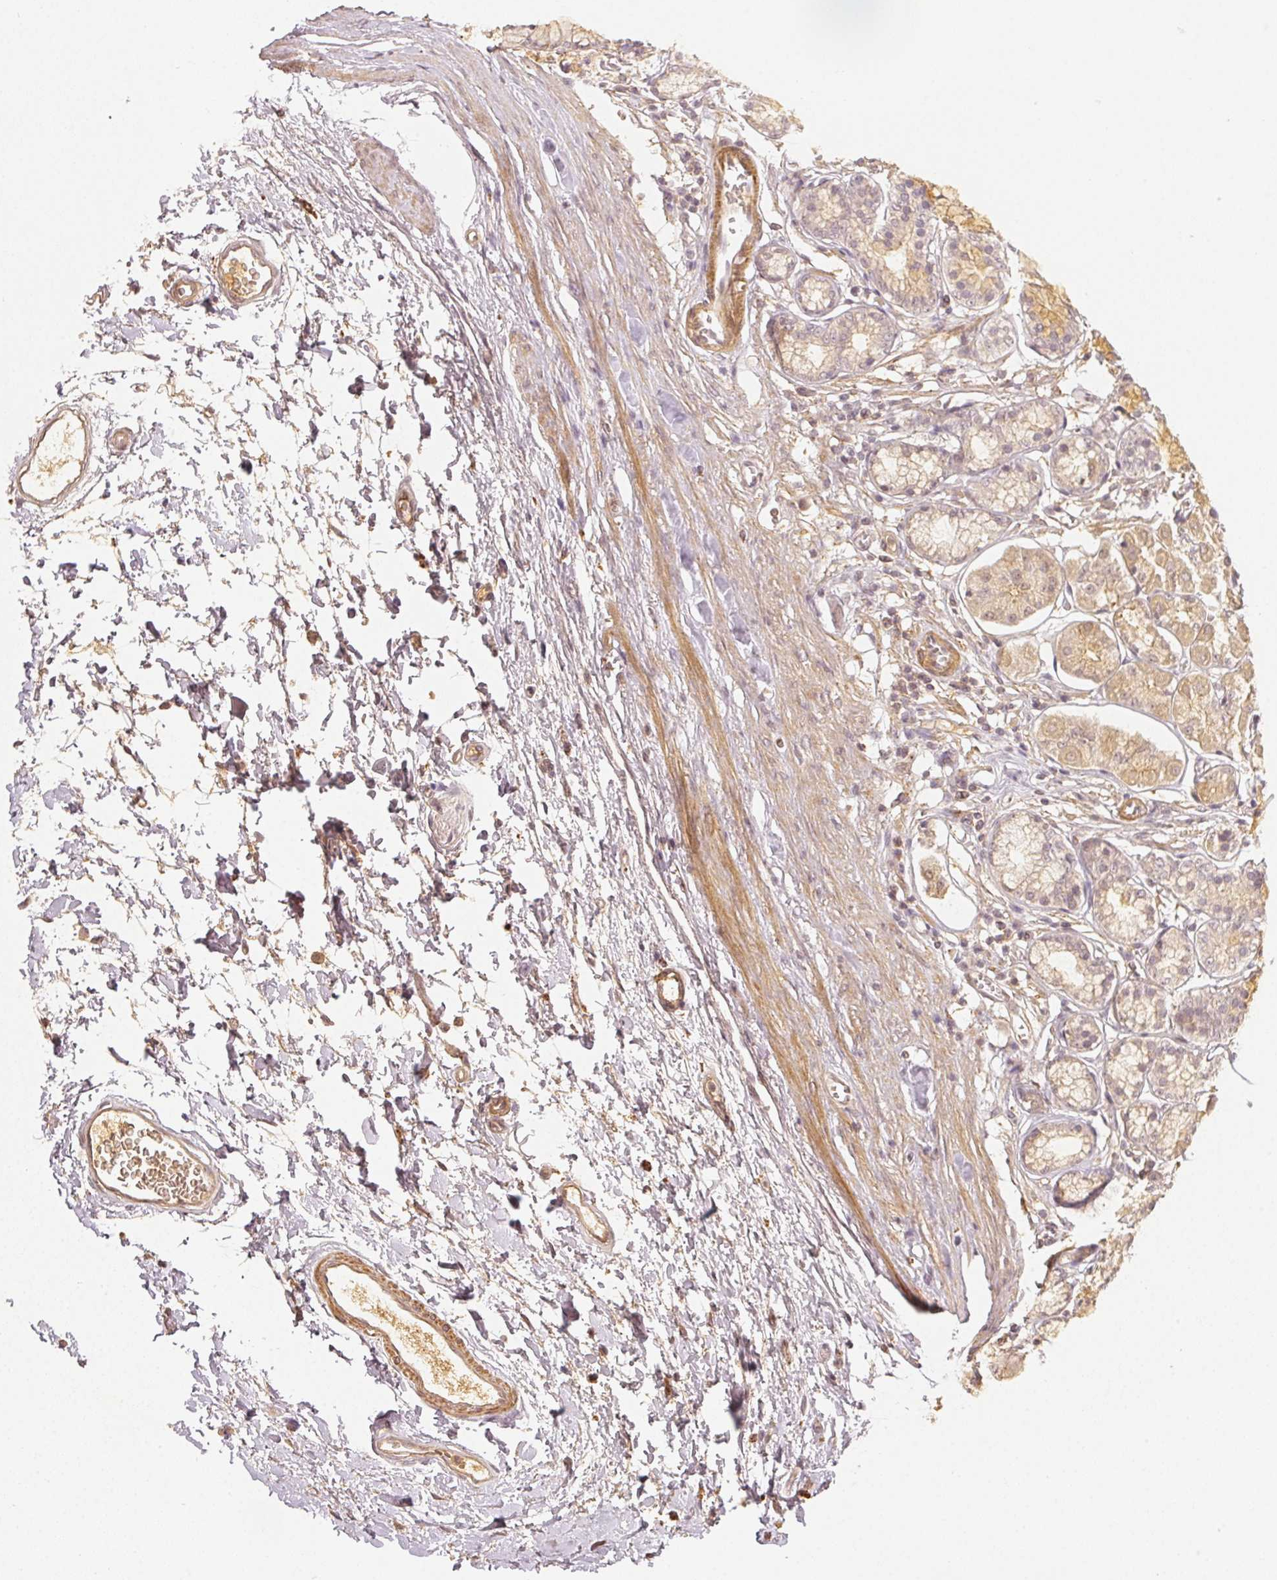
{"staining": {"intensity": "weak", "quantity": "25%-75%", "location": "cytoplasmic/membranous"}, "tissue": "stomach", "cell_type": "Glandular cells", "image_type": "normal", "snomed": [{"axis": "morphology", "description": "Normal tissue, NOS"}, {"axis": "topography", "description": "Stomach"}, {"axis": "topography", "description": "Stomach, lower"}], "caption": "An image of stomach stained for a protein demonstrates weak cytoplasmic/membranous brown staining in glandular cells. The protein of interest is stained brown, and the nuclei are stained in blue (DAB IHC with brightfield microscopy, high magnification).", "gene": "SERPINE1", "patient": {"sex": "male", "age": 76}}